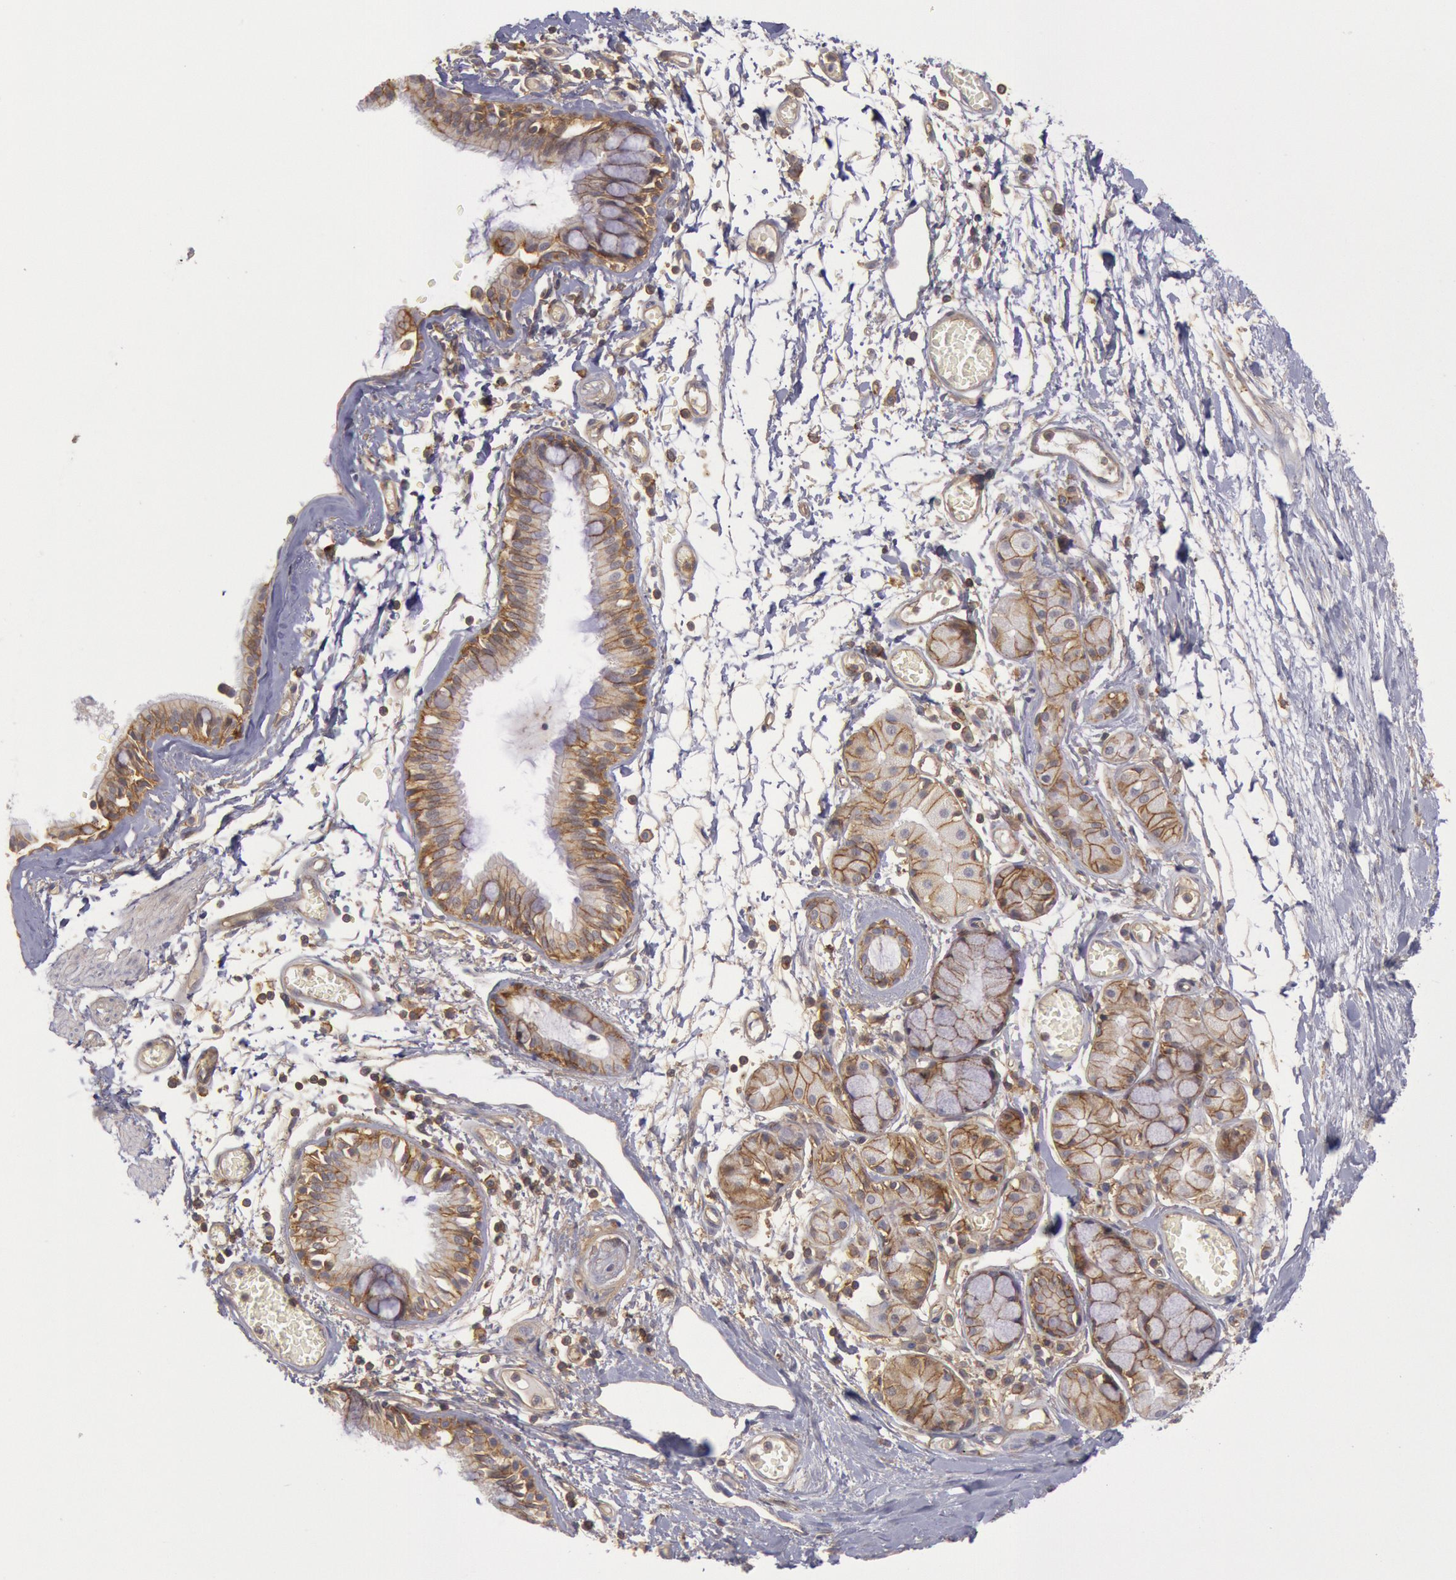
{"staining": {"intensity": "moderate", "quantity": ">75%", "location": "cytoplasmic/membranous"}, "tissue": "bronchus", "cell_type": "Respiratory epithelial cells", "image_type": "normal", "snomed": [{"axis": "morphology", "description": "Normal tissue, NOS"}, {"axis": "topography", "description": "Bronchus"}, {"axis": "topography", "description": "Lung"}], "caption": "Unremarkable bronchus exhibits moderate cytoplasmic/membranous positivity in about >75% of respiratory epithelial cells.", "gene": "STX4", "patient": {"sex": "female", "age": 56}}